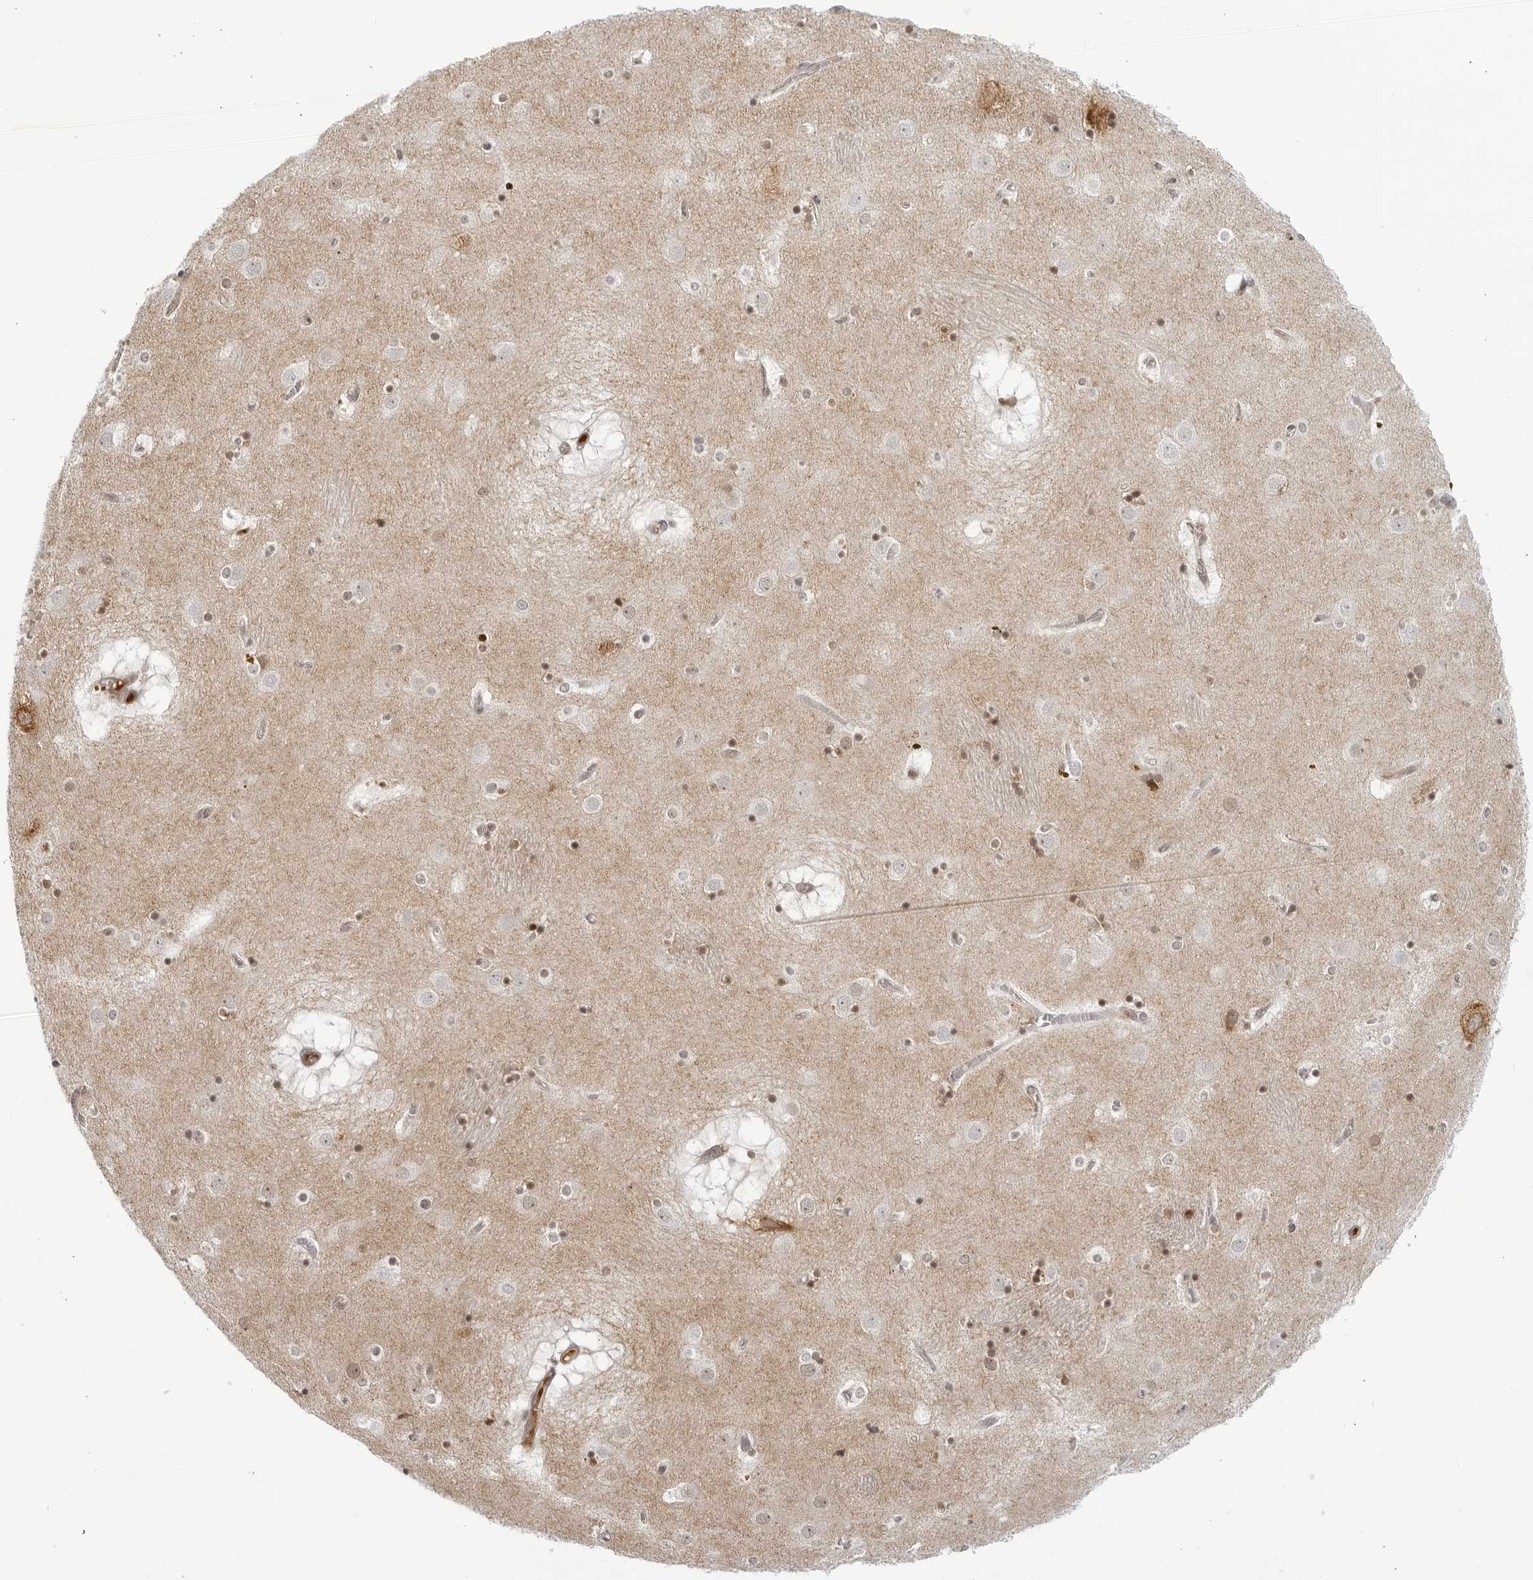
{"staining": {"intensity": "moderate", "quantity": ">75%", "location": "cytoplasmic/membranous,nuclear"}, "tissue": "caudate", "cell_type": "Glial cells", "image_type": "normal", "snomed": [{"axis": "morphology", "description": "Normal tissue, NOS"}, {"axis": "topography", "description": "Lateral ventricle wall"}], "caption": "DAB (3,3'-diaminobenzidine) immunohistochemical staining of normal human caudate displays moderate cytoplasmic/membranous,nuclear protein positivity in about >75% of glial cells.", "gene": "CC2D1B", "patient": {"sex": "male", "age": 70}}